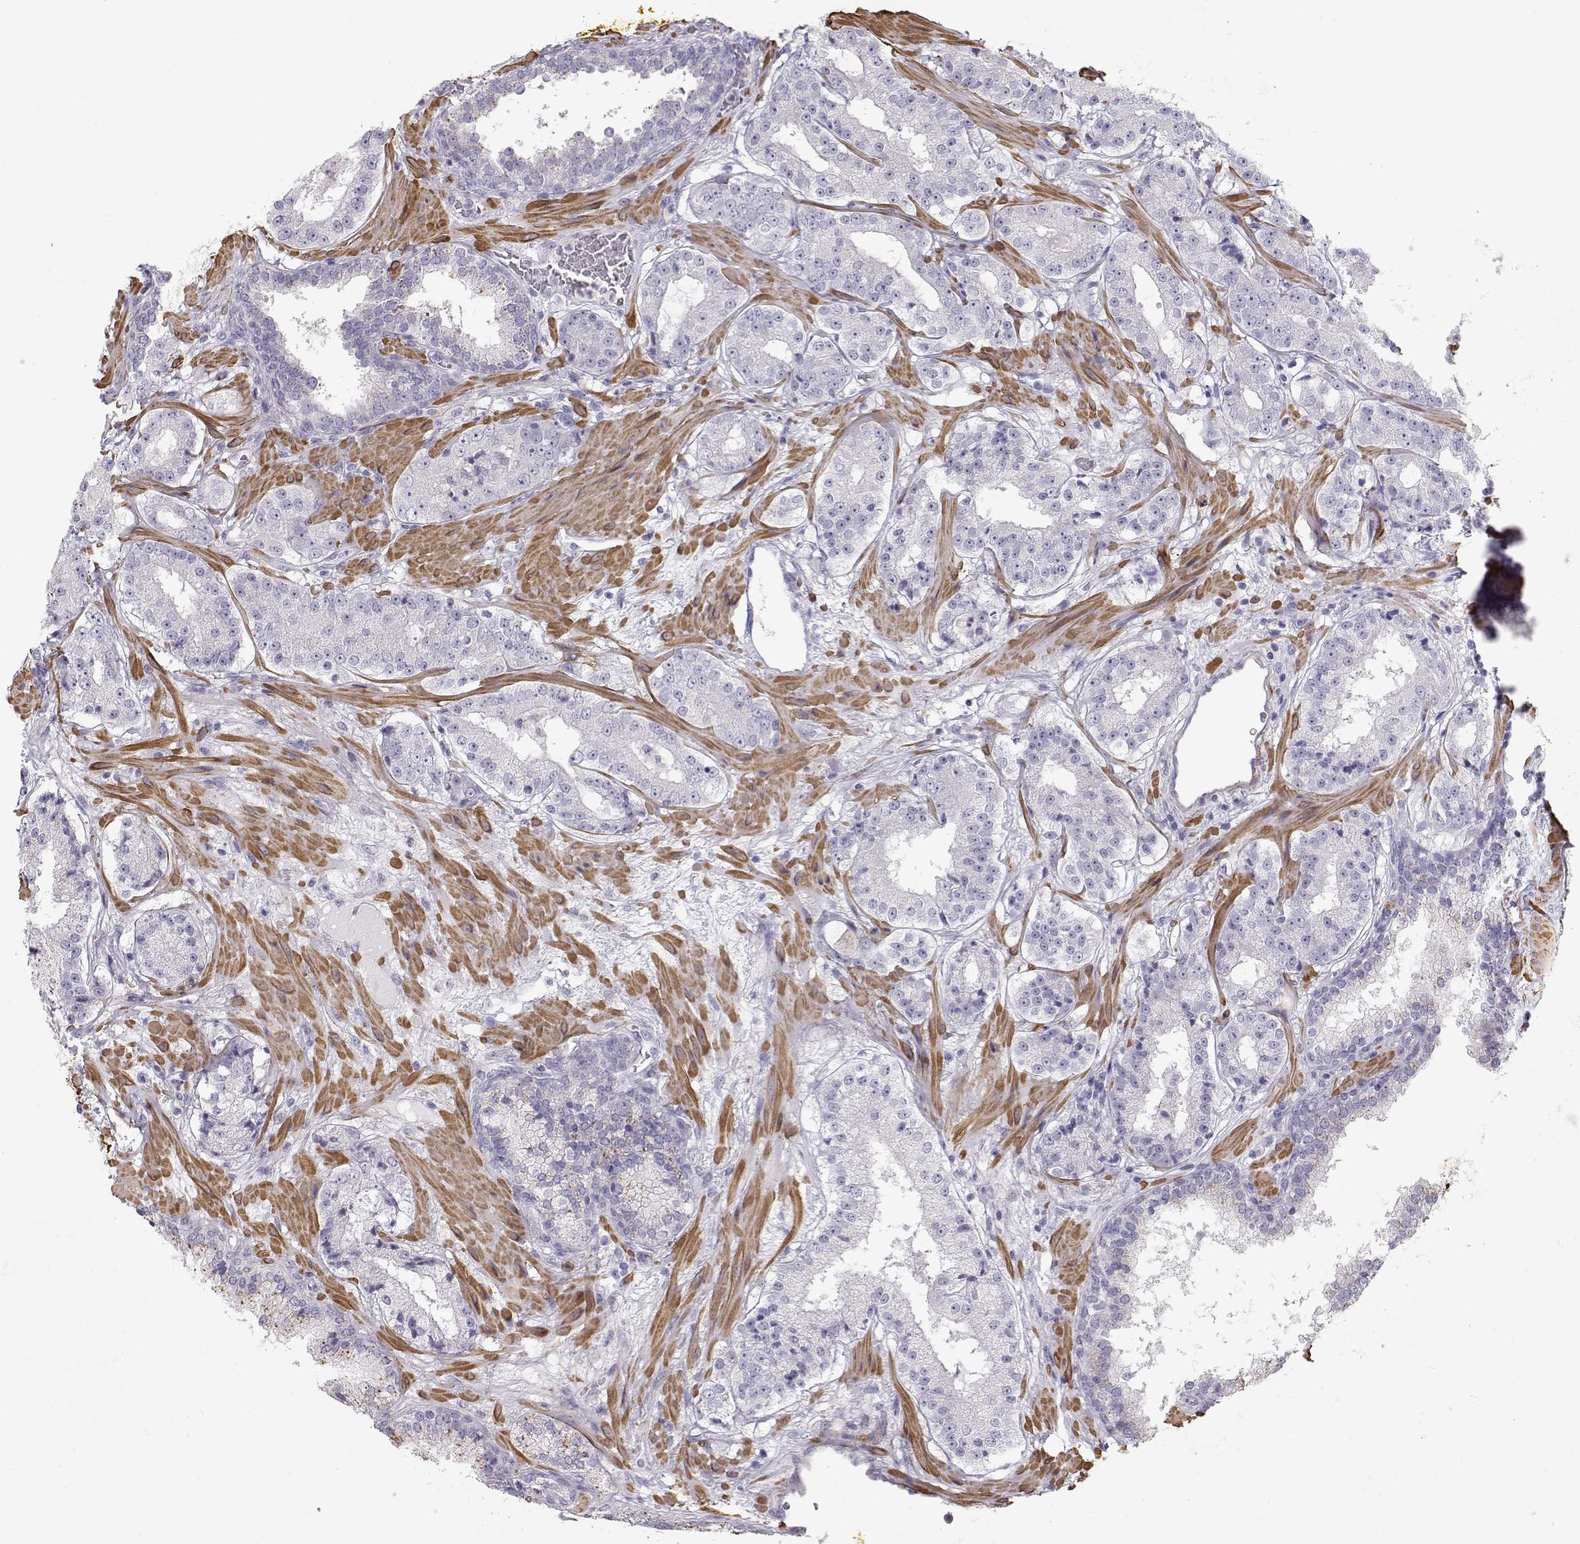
{"staining": {"intensity": "negative", "quantity": "none", "location": "none"}, "tissue": "prostate cancer", "cell_type": "Tumor cells", "image_type": "cancer", "snomed": [{"axis": "morphology", "description": "Adenocarcinoma, Low grade"}, {"axis": "topography", "description": "Prostate"}], "caption": "This photomicrograph is of low-grade adenocarcinoma (prostate) stained with IHC to label a protein in brown with the nuclei are counter-stained blue. There is no staining in tumor cells.", "gene": "SLITRK3", "patient": {"sex": "male", "age": 60}}